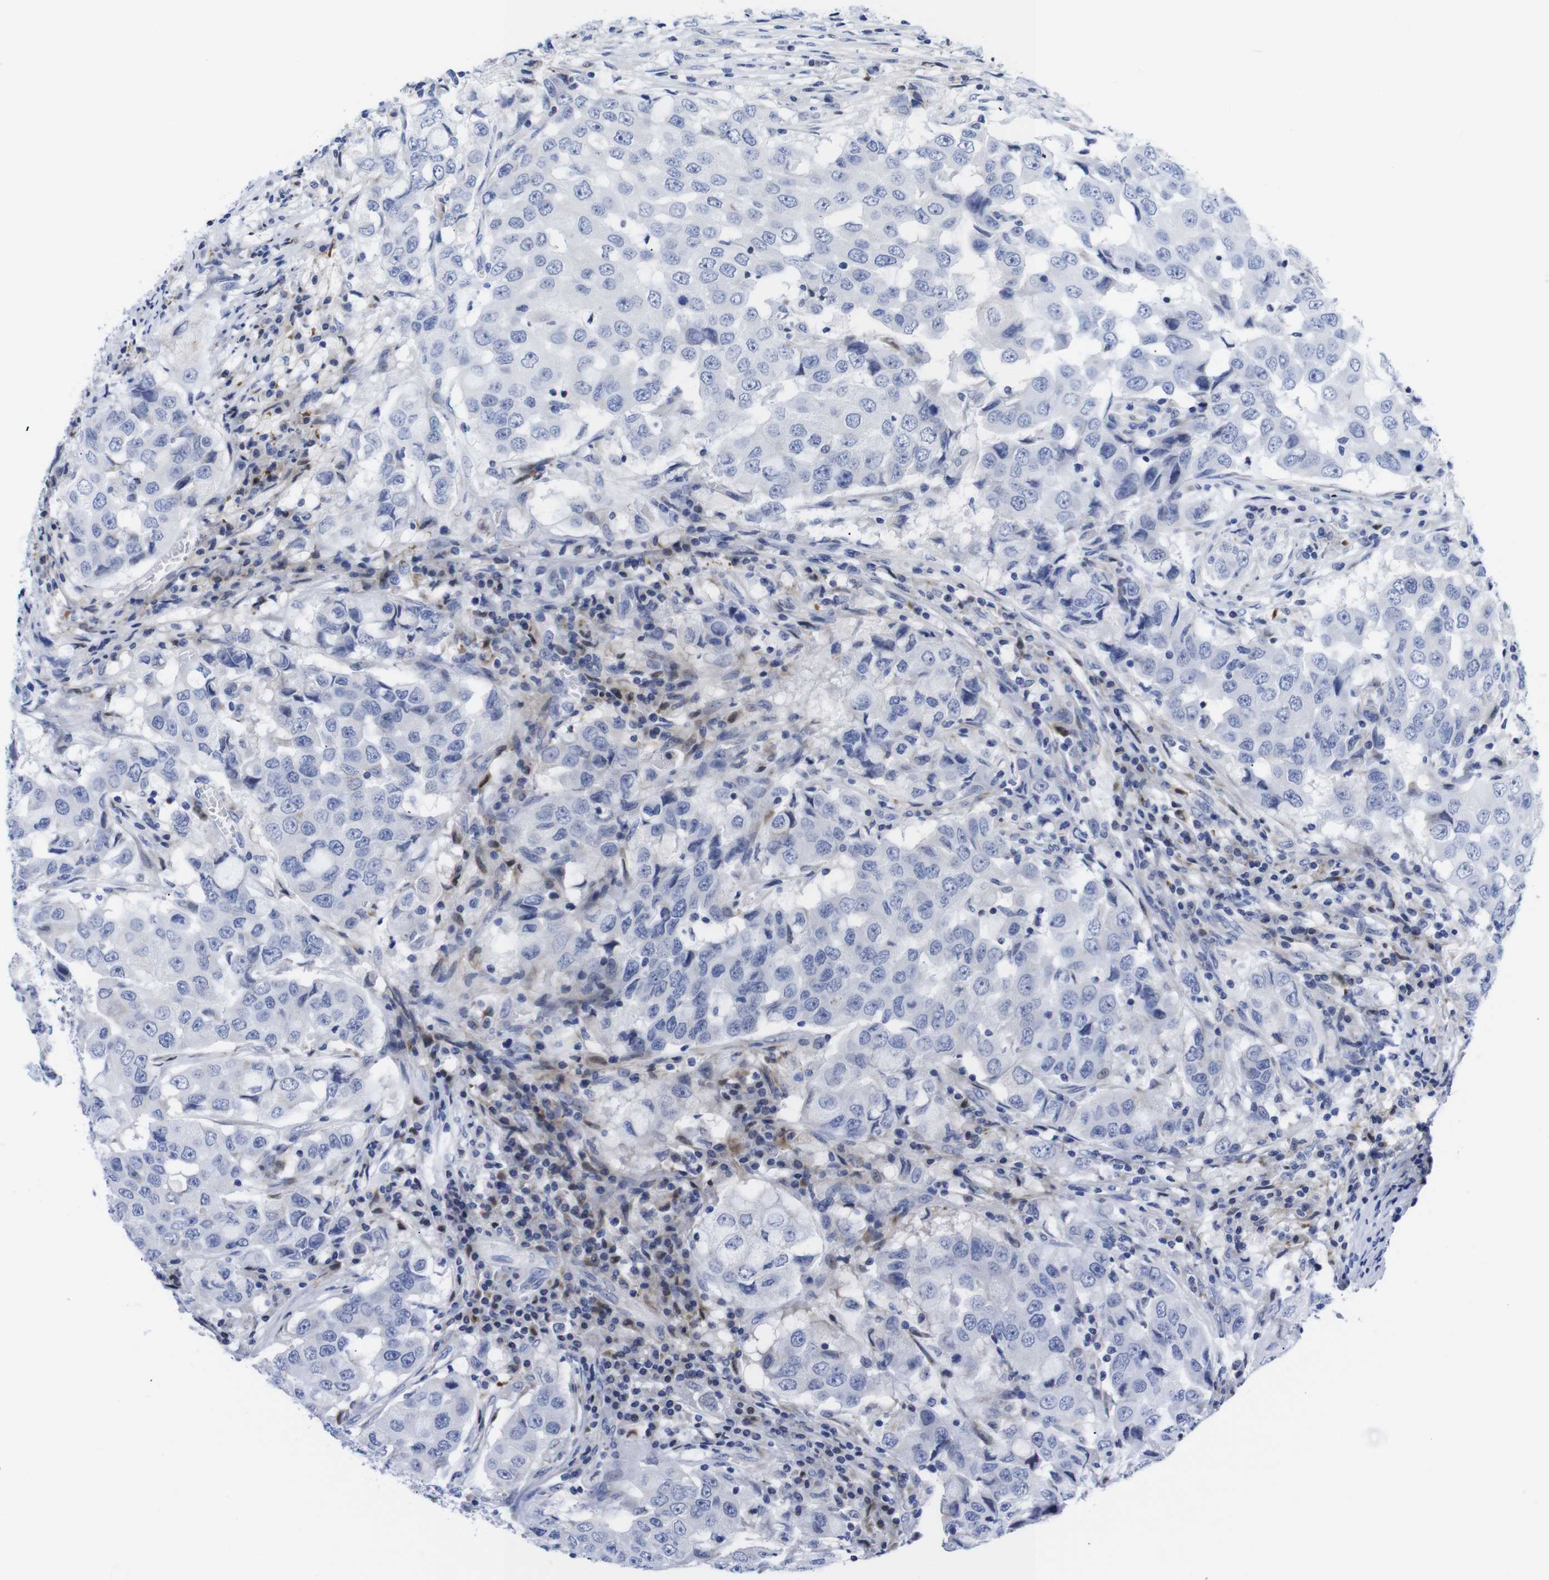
{"staining": {"intensity": "negative", "quantity": "none", "location": "none"}, "tissue": "breast cancer", "cell_type": "Tumor cells", "image_type": "cancer", "snomed": [{"axis": "morphology", "description": "Duct carcinoma"}, {"axis": "topography", "description": "Breast"}], "caption": "There is no significant positivity in tumor cells of breast invasive ductal carcinoma. Nuclei are stained in blue.", "gene": "LRRC55", "patient": {"sex": "female", "age": 27}}